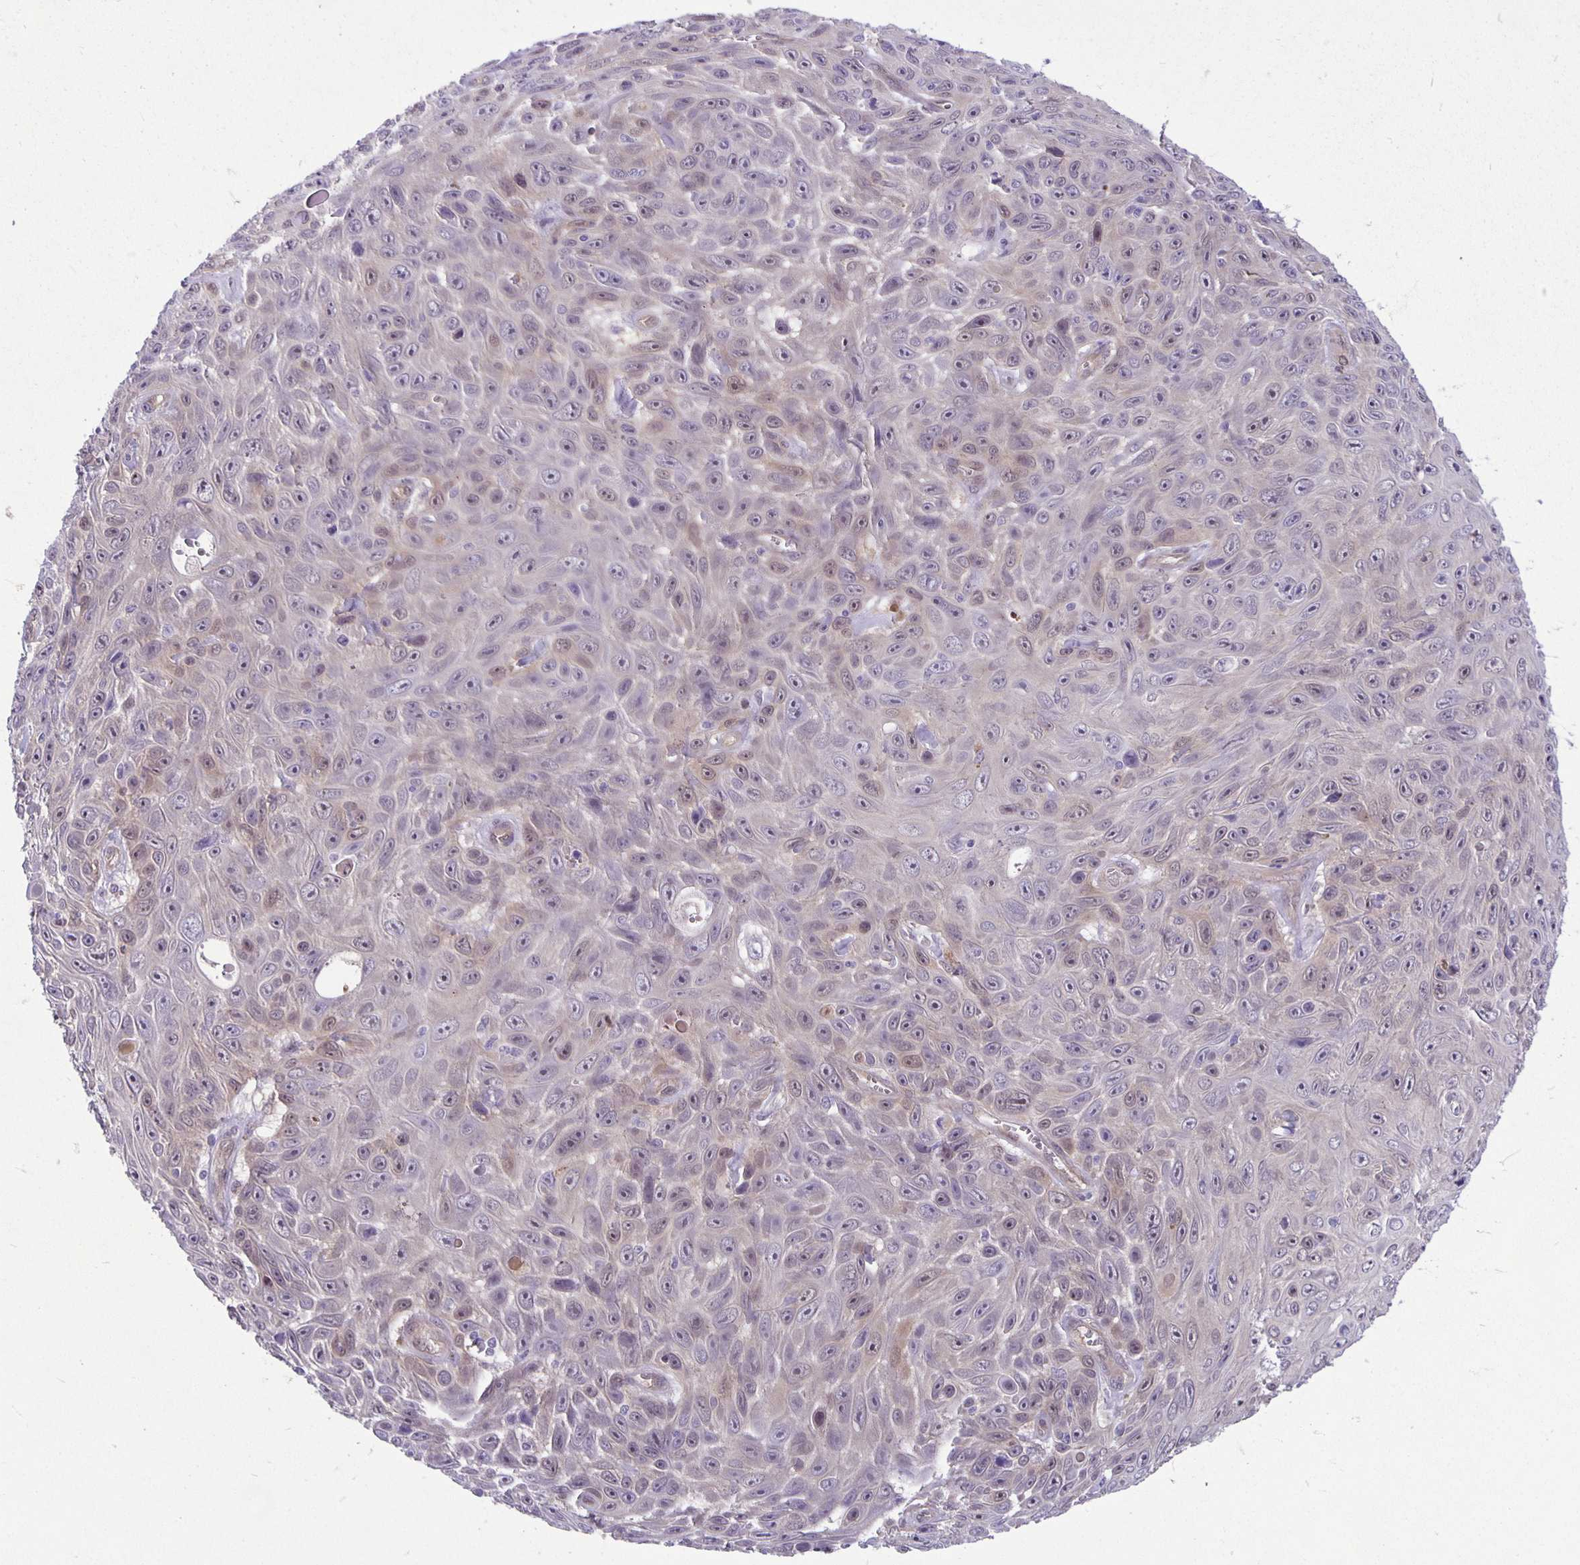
{"staining": {"intensity": "negative", "quantity": "none", "location": "none"}, "tissue": "skin cancer", "cell_type": "Tumor cells", "image_type": "cancer", "snomed": [{"axis": "morphology", "description": "Squamous cell carcinoma, NOS"}, {"axis": "topography", "description": "Skin"}], "caption": "Immunohistochemistry histopathology image of neoplastic tissue: skin squamous cell carcinoma stained with DAB (3,3'-diaminobenzidine) exhibits no significant protein expression in tumor cells. (Brightfield microscopy of DAB (3,3'-diaminobenzidine) immunohistochemistry (IHC) at high magnification).", "gene": "TAX1BP3", "patient": {"sex": "male", "age": 82}}